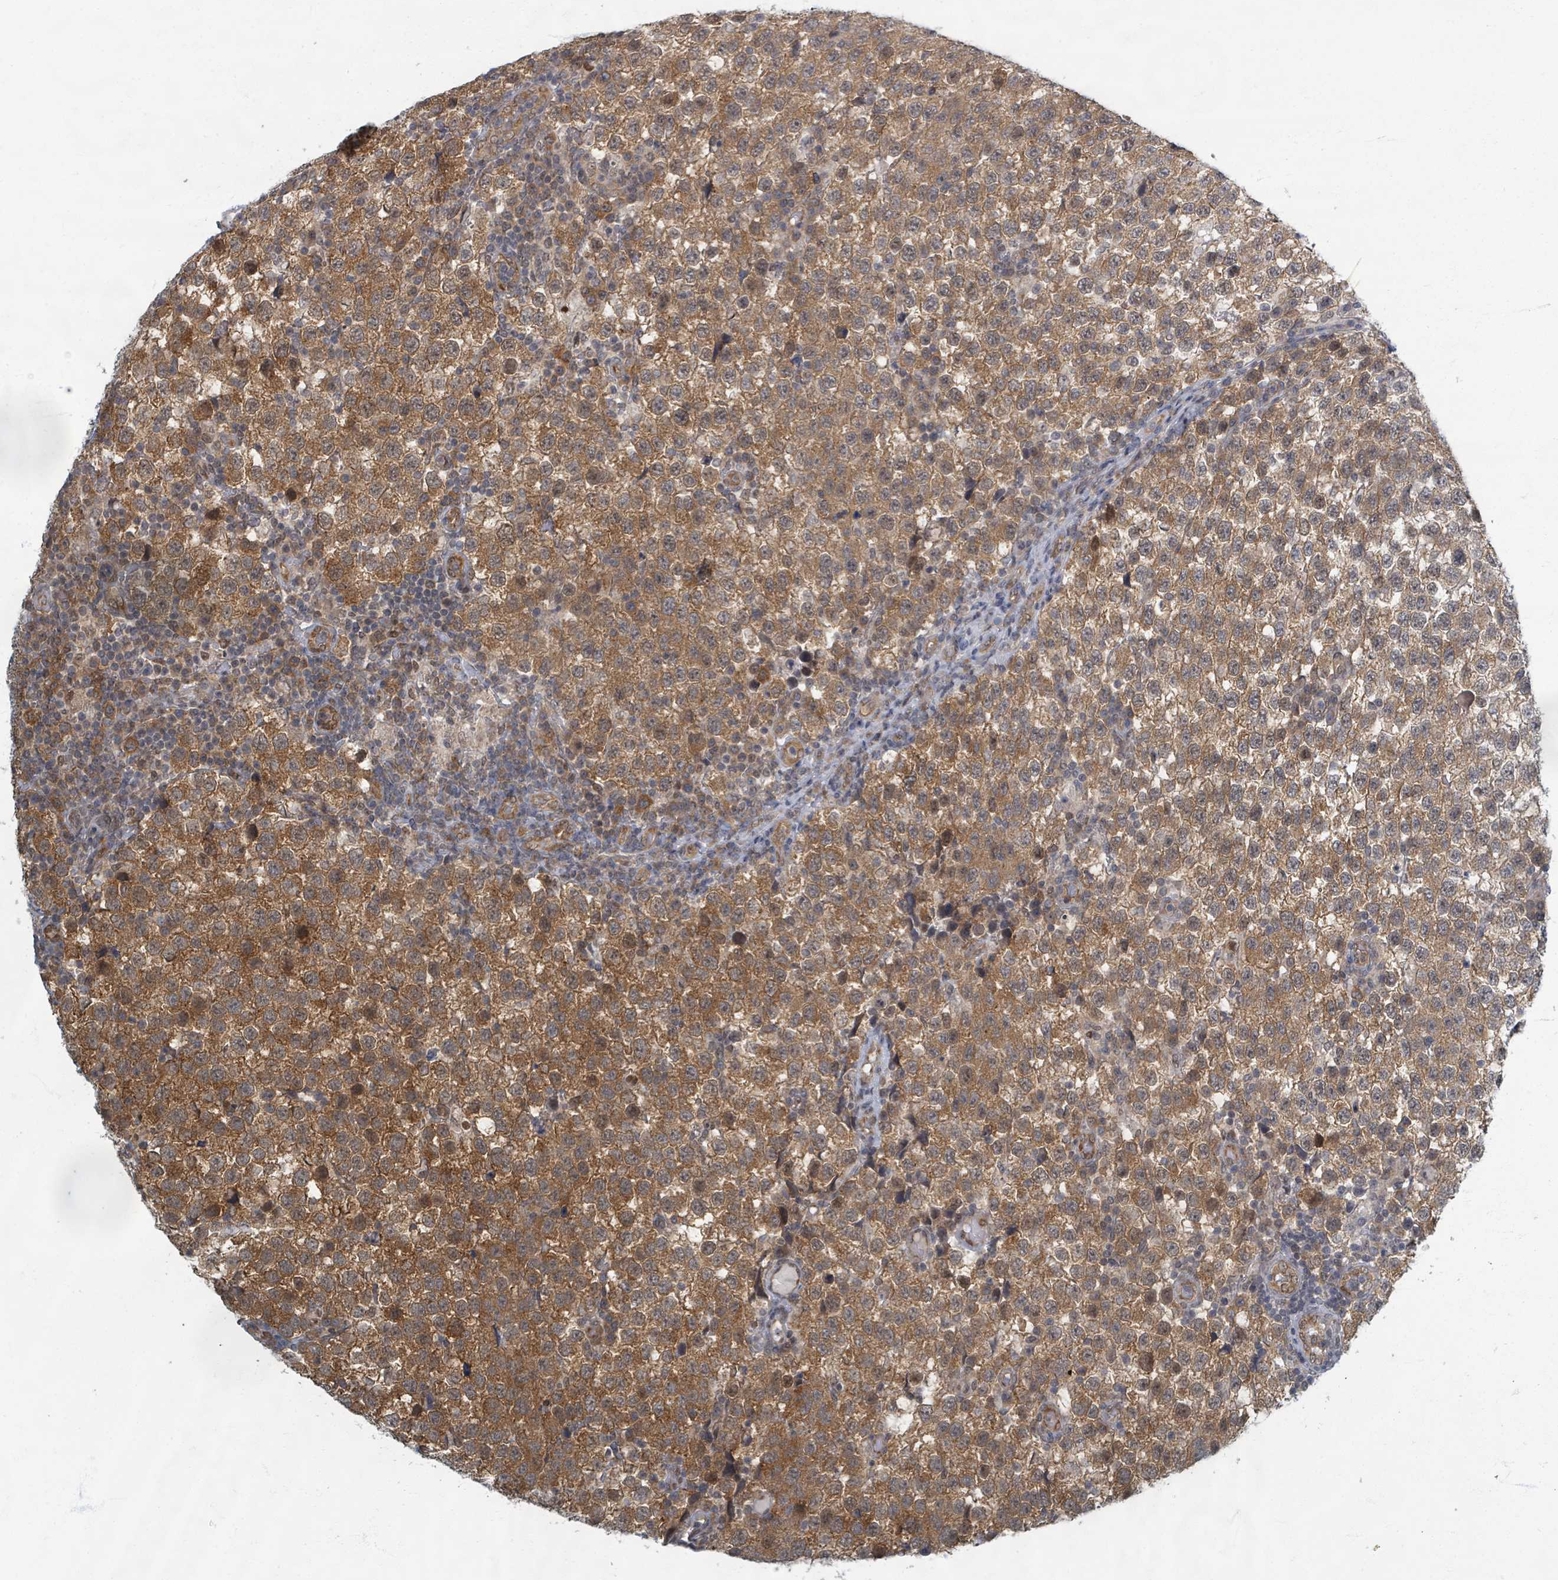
{"staining": {"intensity": "moderate", "quantity": "25%-75%", "location": "cytoplasmic/membranous"}, "tissue": "testis cancer", "cell_type": "Tumor cells", "image_type": "cancer", "snomed": [{"axis": "morphology", "description": "Seminoma, NOS"}, {"axis": "topography", "description": "Testis"}], "caption": "Immunohistochemical staining of testis seminoma displays medium levels of moderate cytoplasmic/membranous positivity in about 25%-75% of tumor cells.", "gene": "INTS15", "patient": {"sex": "male", "age": 34}}